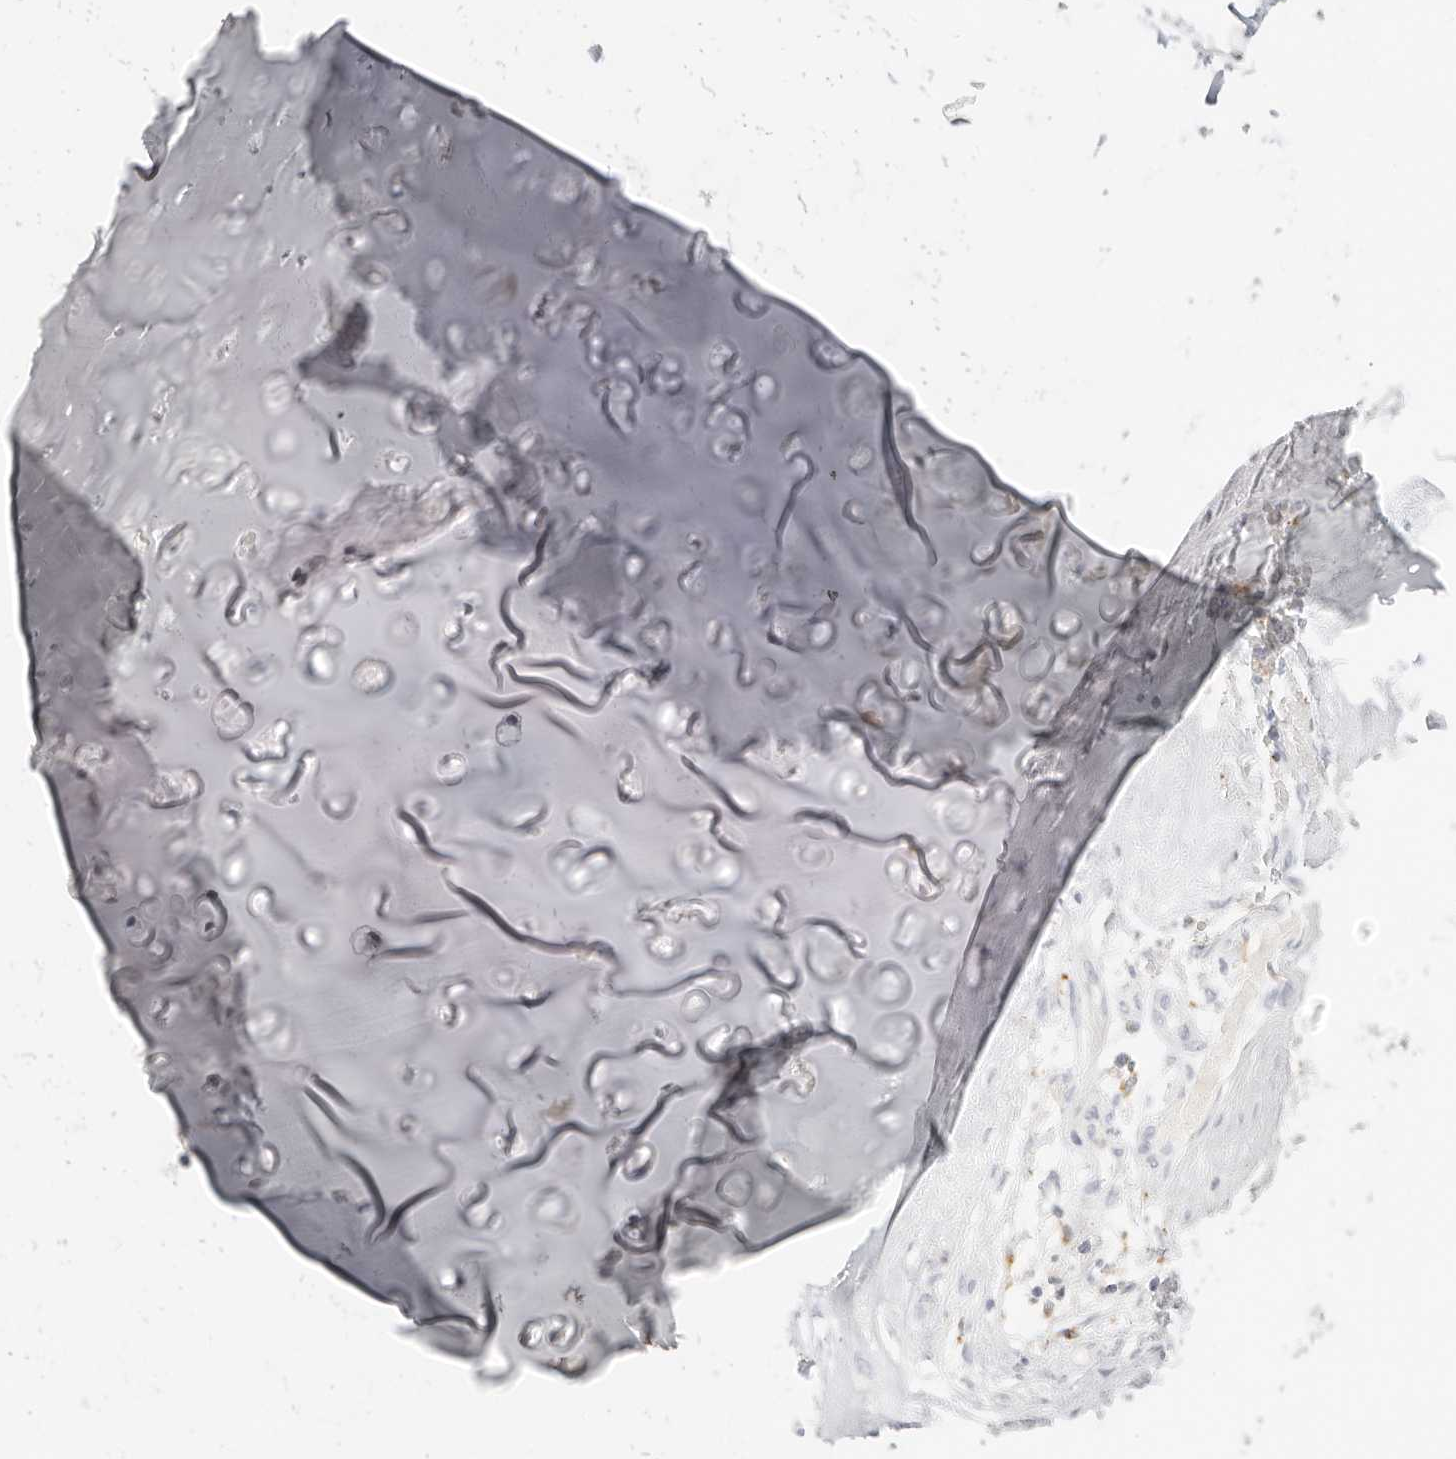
{"staining": {"intensity": "negative", "quantity": "none", "location": "none"}, "tissue": "adipose tissue", "cell_type": "Adipocytes", "image_type": "normal", "snomed": [{"axis": "morphology", "description": "Normal tissue, NOS"}, {"axis": "morphology", "description": "Basal cell carcinoma"}, {"axis": "topography", "description": "Cartilage tissue"}, {"axis": "topography", "description": "Nasopharynx"}, {"axis": "topography", "description": "Oral tissue"}], "caption": "DAB (3,3'-diaminobenzidine) immunohistochemical staining of normal human adipose tissue exhibits no significant positivity in adipocytes. (DAB immunohistochemistry (IHC), high magnification).", "gene": "RNASET2", "patient": {"sex": "female", "age": 77}}